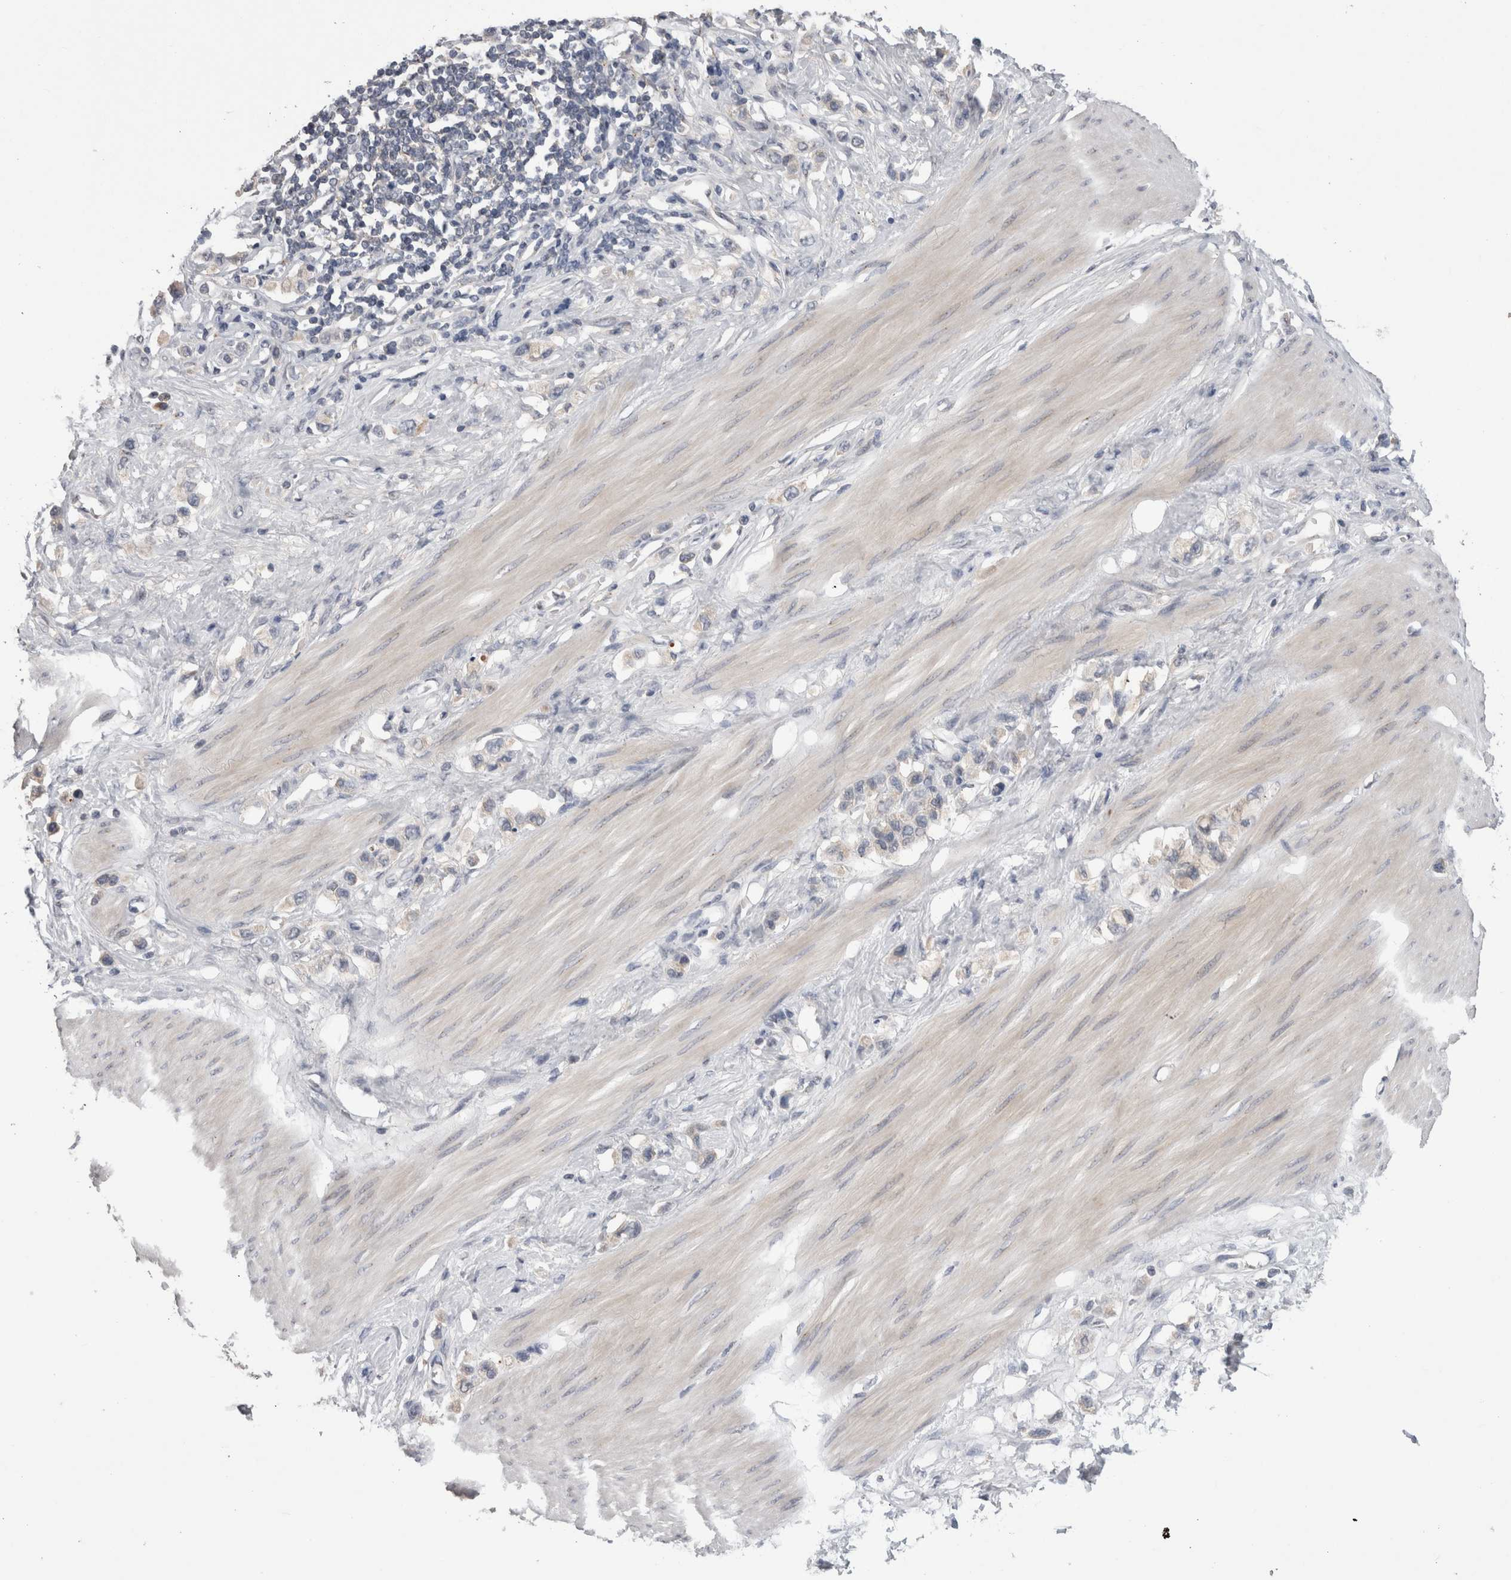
{"staining": {"intensity": "negative", "quantity": "none", "location": "none"}, "tissue": "stomach cancer", "cell_type": "Tumor cells", "image_type": "cancer", "snomed": [{"axis": "morphology", "description": "Adenocarcinoma, NOS"}, {"axis": "topography", "description": "Stomach"}], "caption": "Micrograph shows no significant protein expression in tumor cells of stomach cancer.", "gene": "DCTN6", "patient": {"sex": "female", "age": 65}}